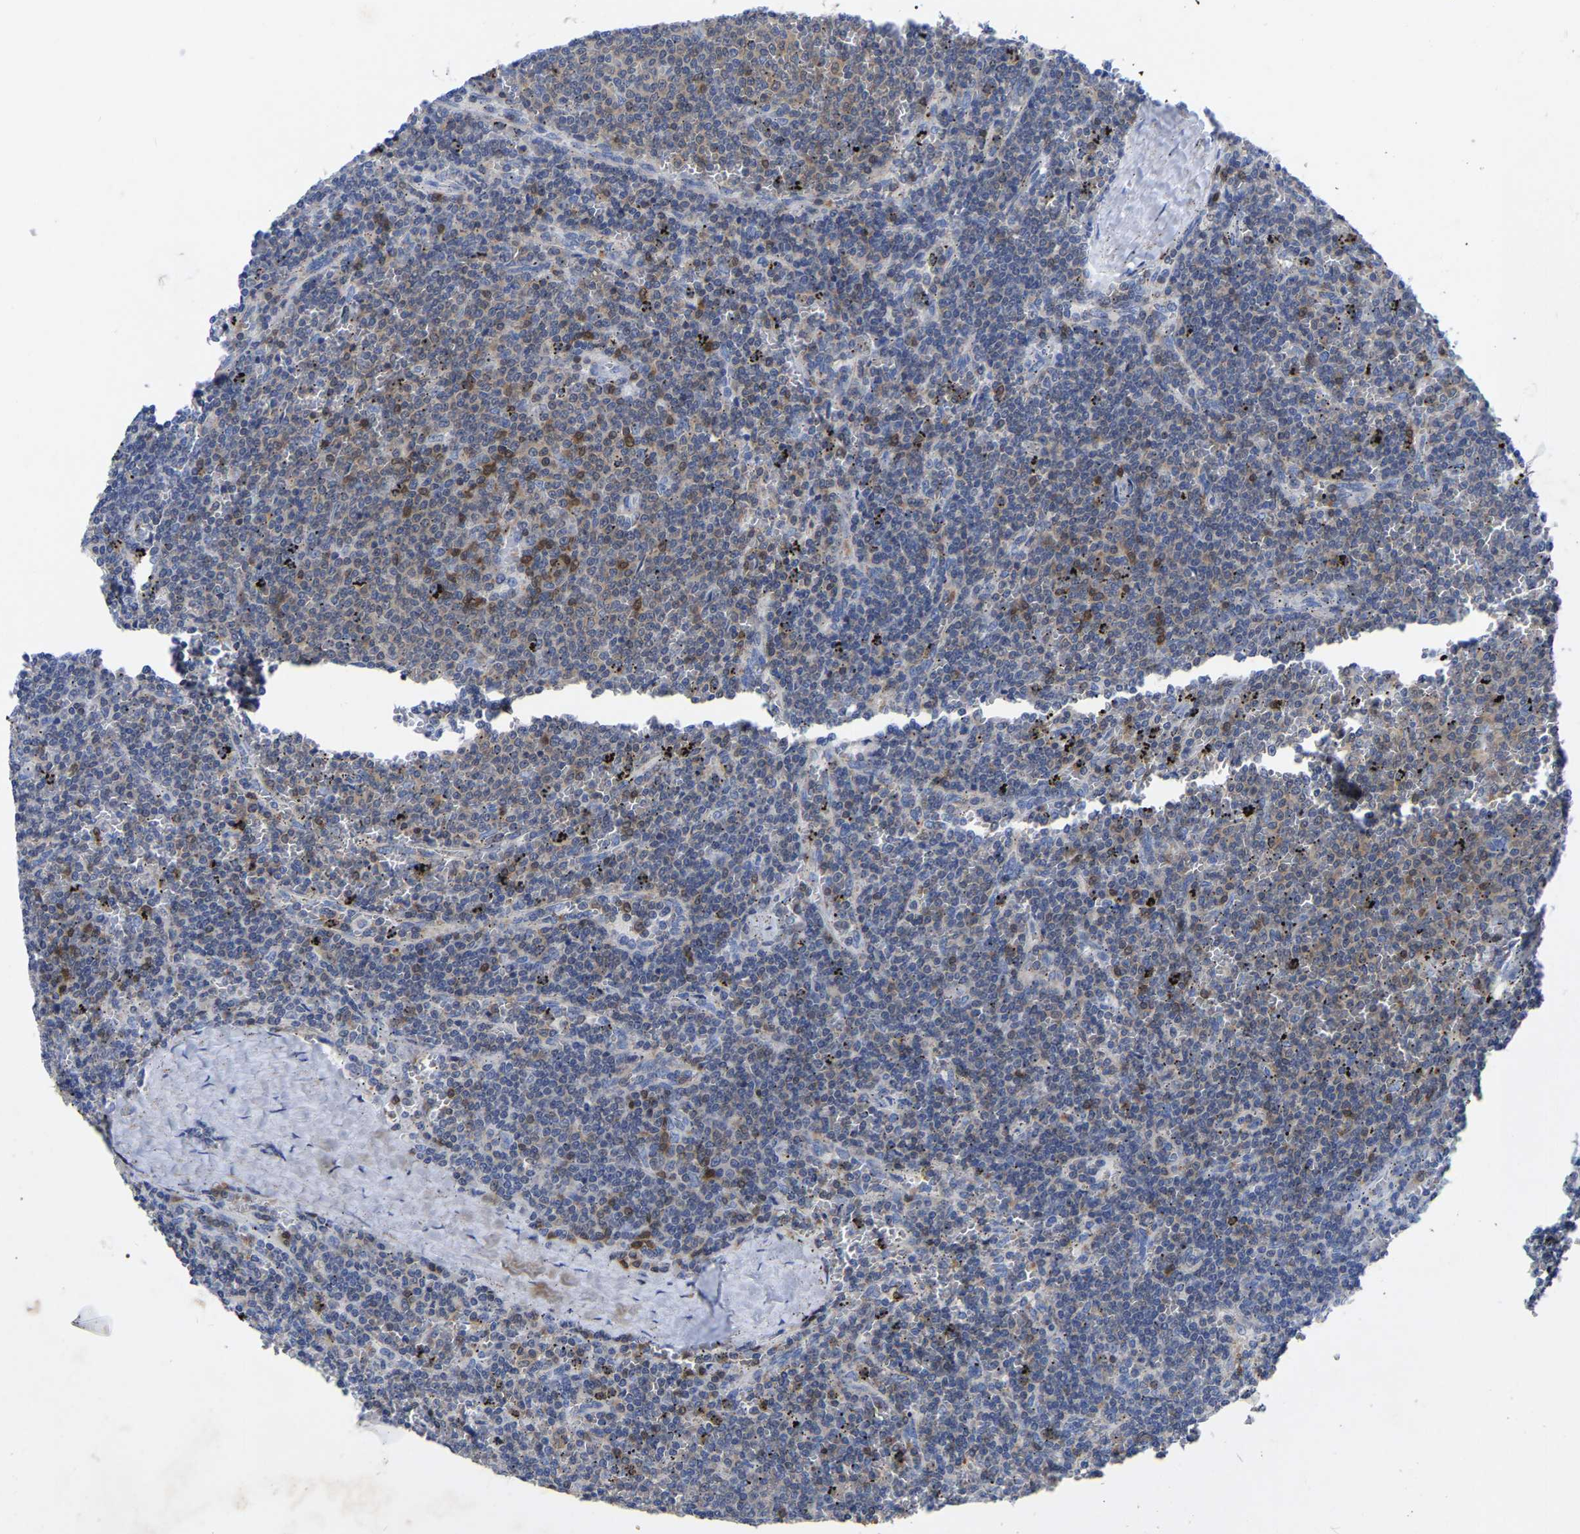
{"staining": {"intensity": "weak", "quantity": "<25%", "location": "cytoplasmic/membranous"}, "tissue": "lymphoma", "cell_type": "Tumor cells", "image_type": "cancer", "snomed": [{"axis": "morphology", "description": "Malignant lymphoma, non-Hodgkin's type, Low grade"}, {"axis": "topography", "description": "Spleen"}], "caption": "A photomicrograph of human malignant lymphoma, non-Hodgkin's type (low-grade) is negative for staining in tumor cells.", "gene": "PTPN7", "patient": {"sex": "female", "age": 50}}